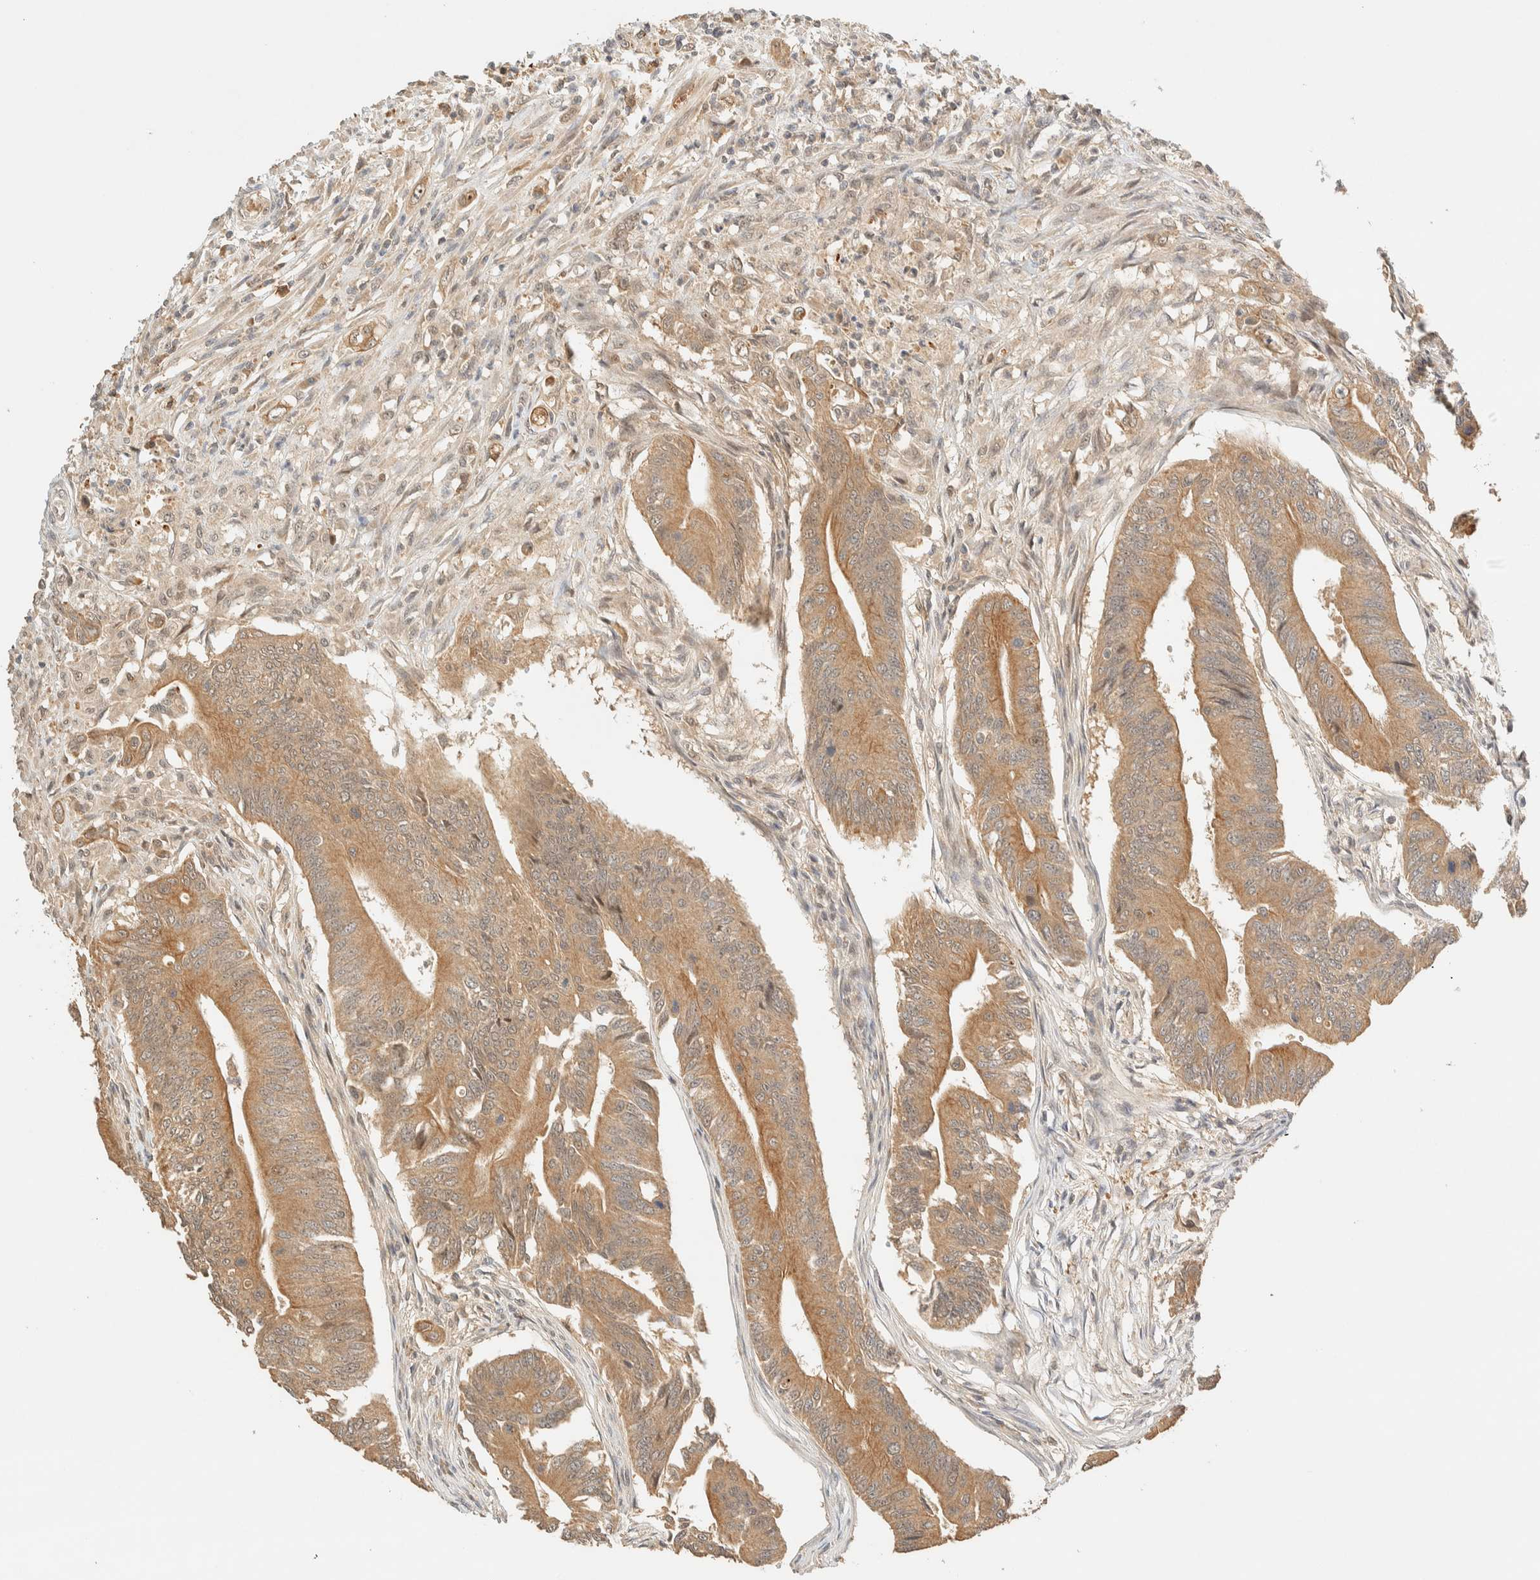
{"staining": {"intensity": "moderate", "quantity": ">75%", "location": "cytoplasmic/membranous"}, "tissue": "colorectal cancer", "cell_type": "Tumor cells", "image_type": "cancer", "snomed": [{"axis": "morphology", "description": "Adenoma, NOS"}, {"axis": "morphology", "description": "Adenocarcinoma, NOS"}, {"axis": "topography", "description": "Colon"}], "caption": "Adenoma (colorectal) stained with immunohistochemistry (IHC) demonstrates moderate cytoplasmic/membranous positivity in approximately >75% of tumor cells.", "gene": "ZBTB34", "patient": {"sex": "male", "age": 79}}